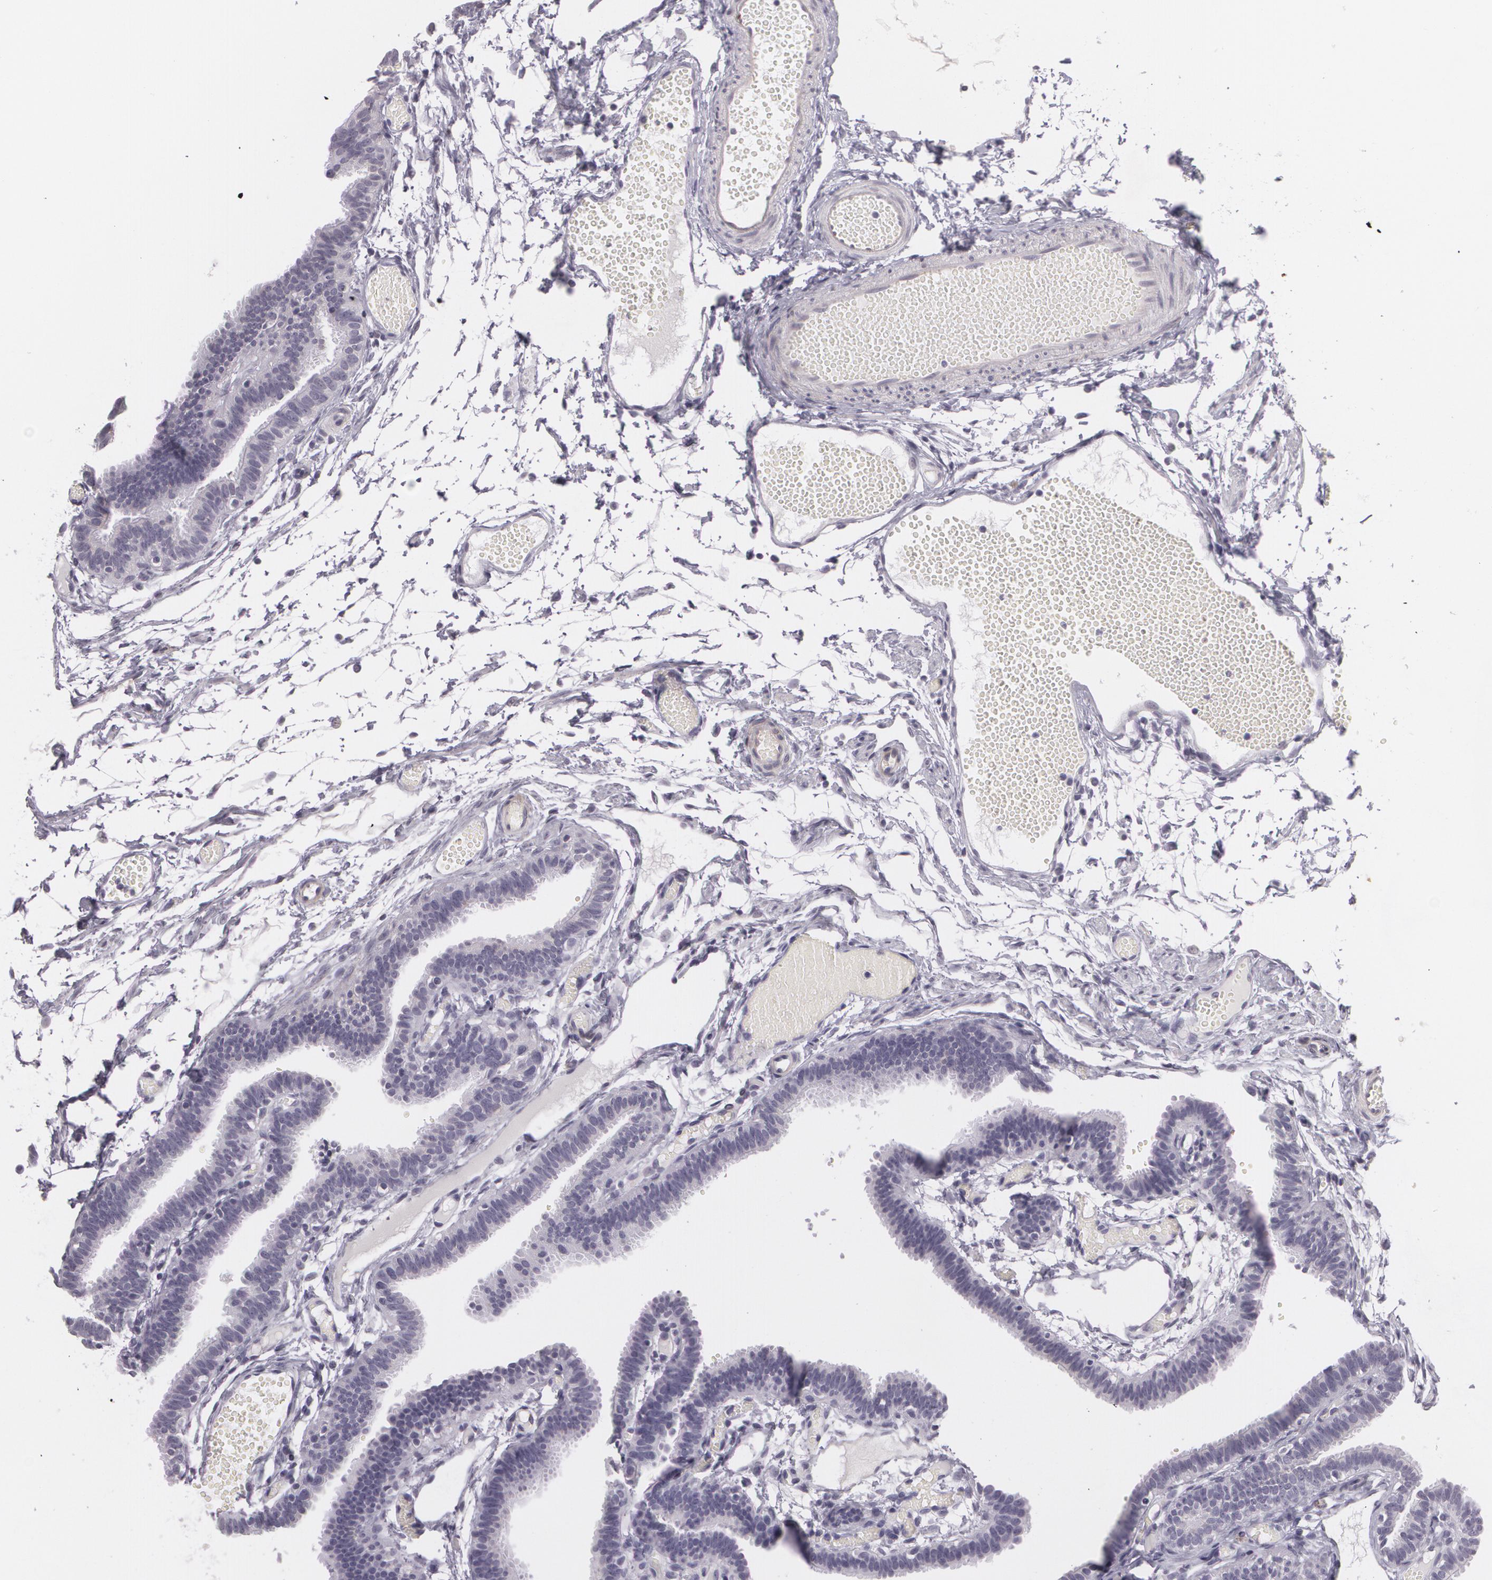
{"staining": {"intensity": "negative", "quantity": "none", "location": "none"}, "tissue": "fallopian tube", "cell_type": "Glandular cells", "image_type": "normal", "snomed": [{"axis": "morphology", "description": "Normal tissue, NOS"}, {"axis": "topography", "description": "Fallopian tube"}], "caption": "The image demonstrates no significant expression in glandular cells of fallopian tube. Nuclei are stained in blue.", "gene": "MAP2", "patient": {"sex": "female", "age": 29}}